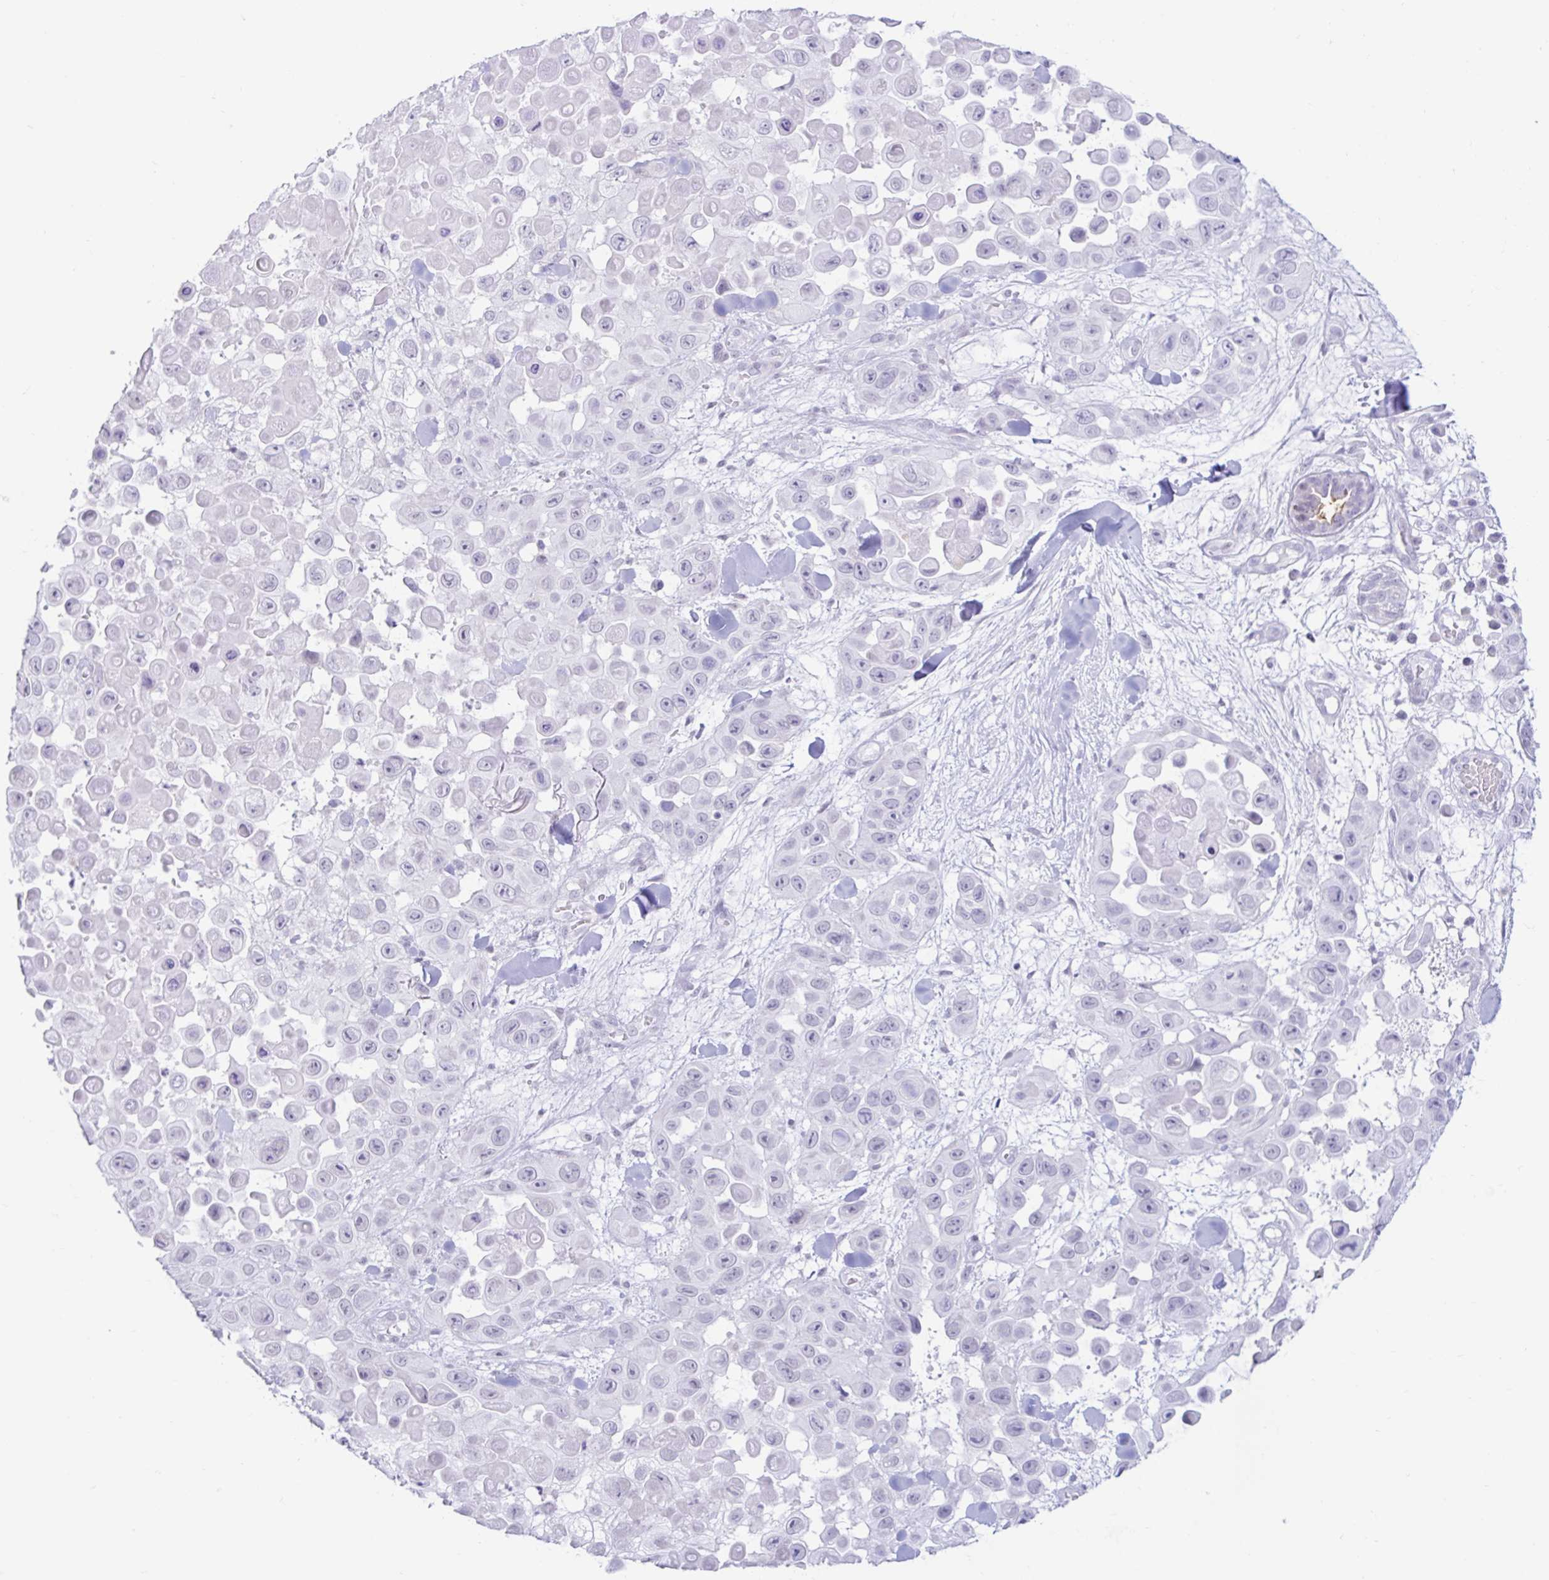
{"staining": {"intensity": "negative", "quantity": "none", "location": "none"}, "tissue": "skin cancer", "cell_type": "Tumor cells", "image_type": "cancer", "snomed": [{"axis": "morphology", "description": "Squamous cell carcinoma, NOS"}, {"axis": "topography", "description": "Skin"}], "caption": "Immunohistochemistry of skin cancer shows no expression in tumor cells.", "gene": "BEST1", "patient": {"sex": "male", "age": 81}}